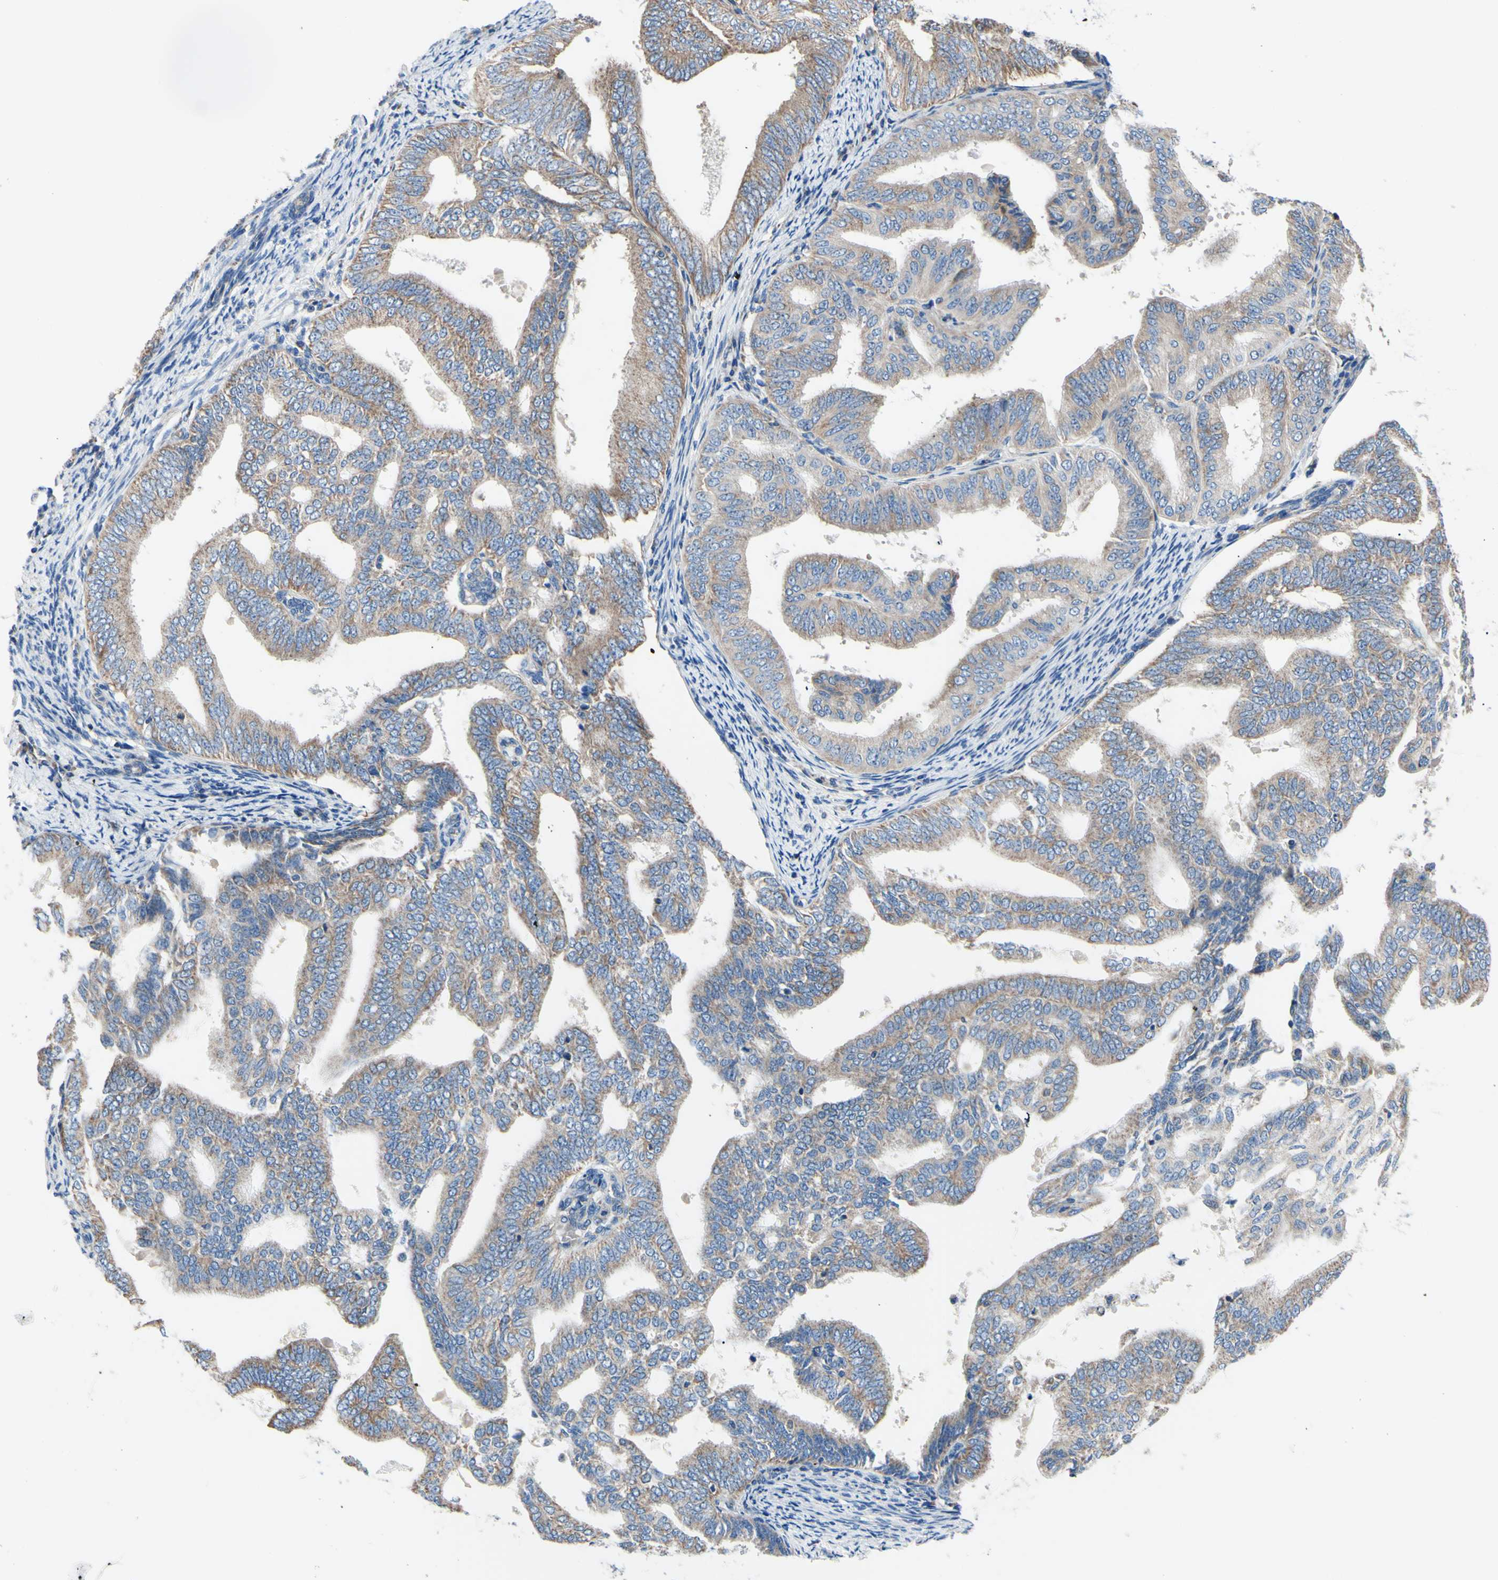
{"staining": {"intensity": "weak", "quantity": ">75%", "location": "cytoplasmic/membranous"}, "tissue": "endometrial cancer", "cell_type": "Tumor cells", "image_type": "cancer", "snomed": [{"axis": "morphology", "description": "Adenocarcinoma, NOS"}, {"axis": "topography", "description": "Endometrium"}], "caption": "Human endometrial cancer stained with a brown dye reveals weak cytoplasmic/membranous positive staining in approximately >75% of tumor cells.", "gene": "FMR1", "patient": {"sex": "female", "age": 58}}